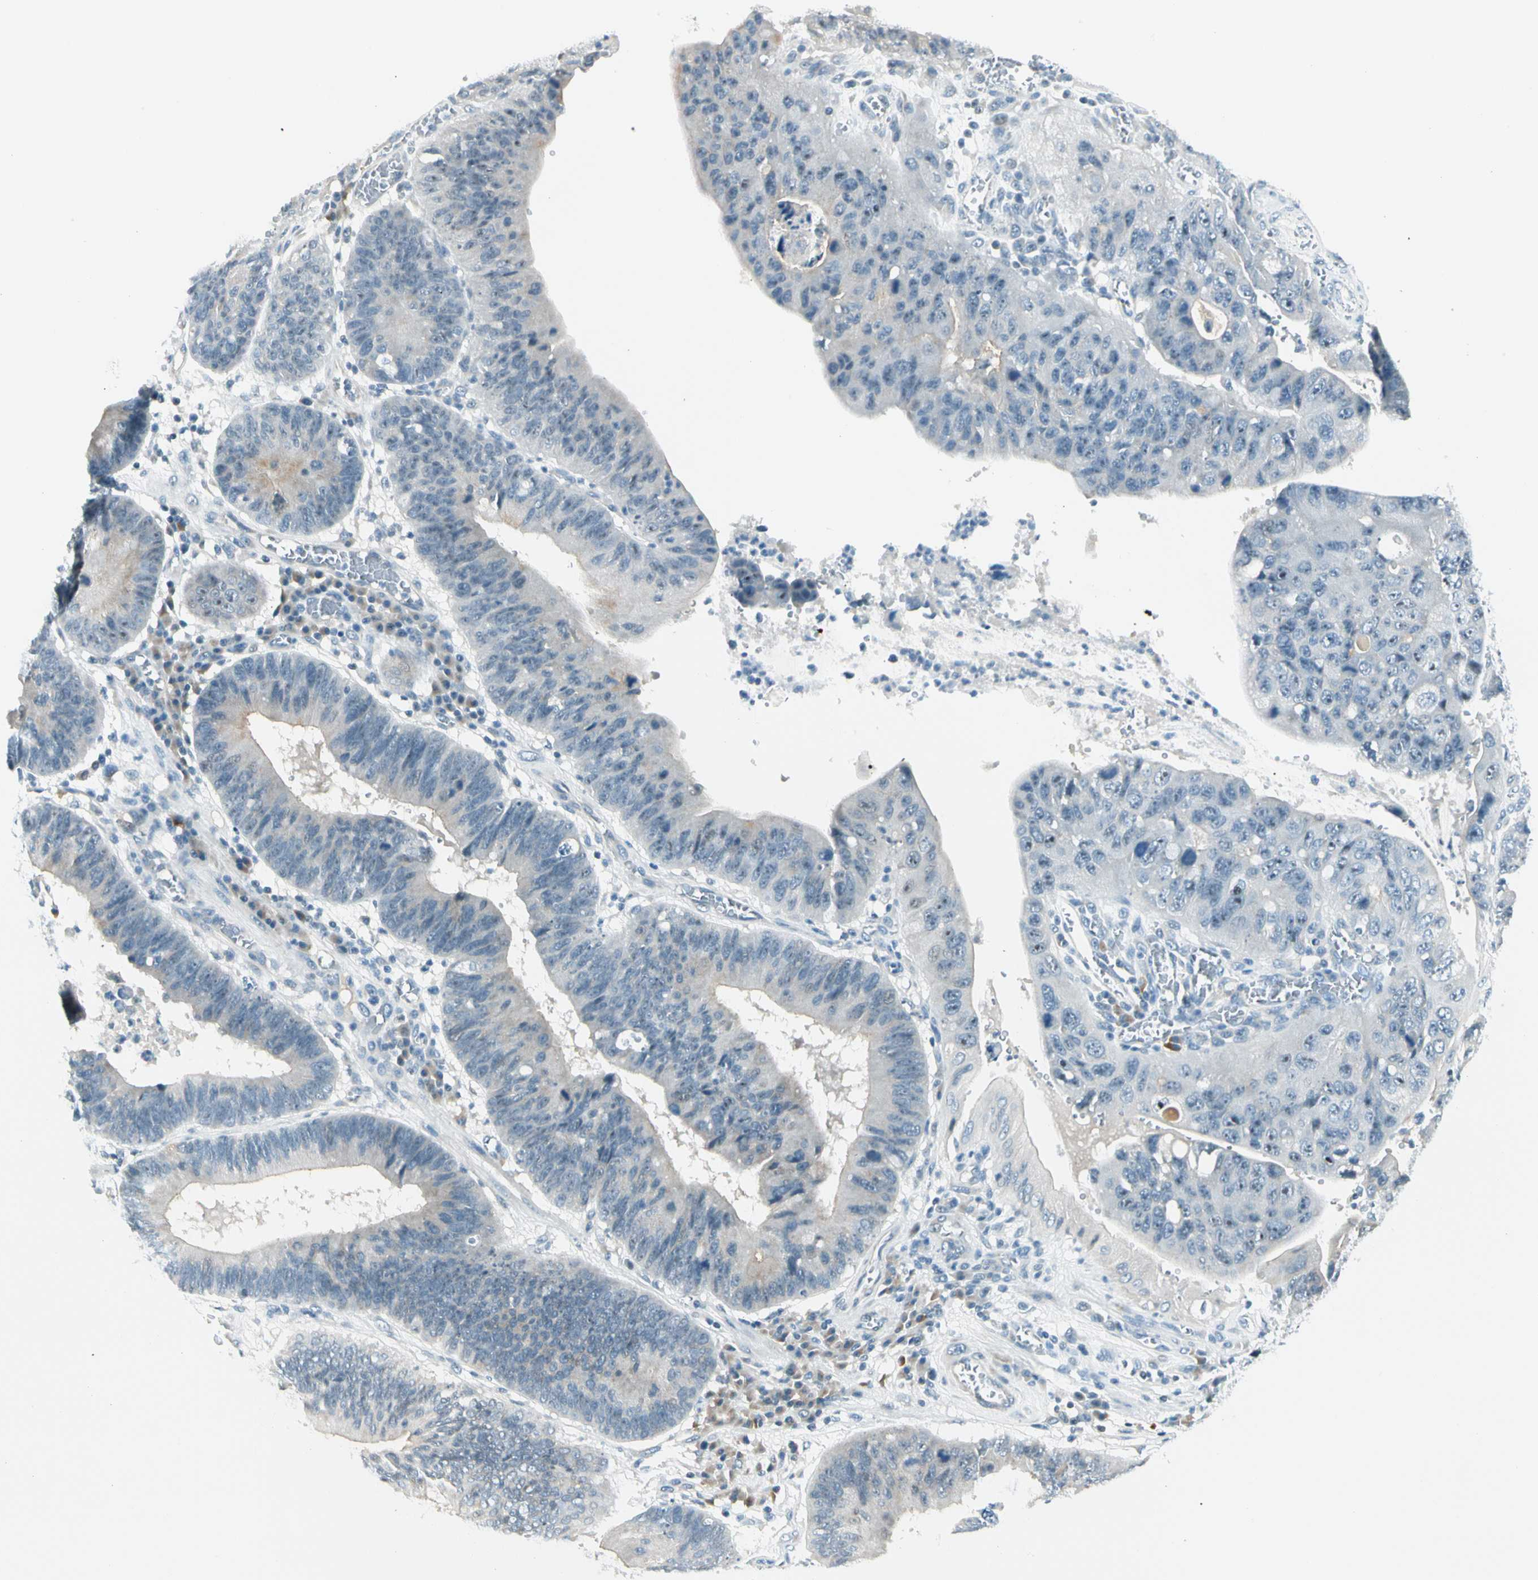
{"staining": {"intensity": "weak", "quantity": "<25%", "location": "cytoplasmic/membranous,nuclear"}, "tissue": "stomach cancer", "cell_type": "Tumor cells", "image_type": "cancer", "snomed": [{"axis": "morphology", "description": "Adenocarcinoma, NOS"}, {"axis": "topography", "description": "Stomach"}], "caption": "DAB (3,3'-diaminobenzidine) immunohistochemical staining of human stomach cancer exhibits no significant expression in tumor cells.", "gene": "ZSCAN1", "patient": {"sex": "male", "age": 59}}